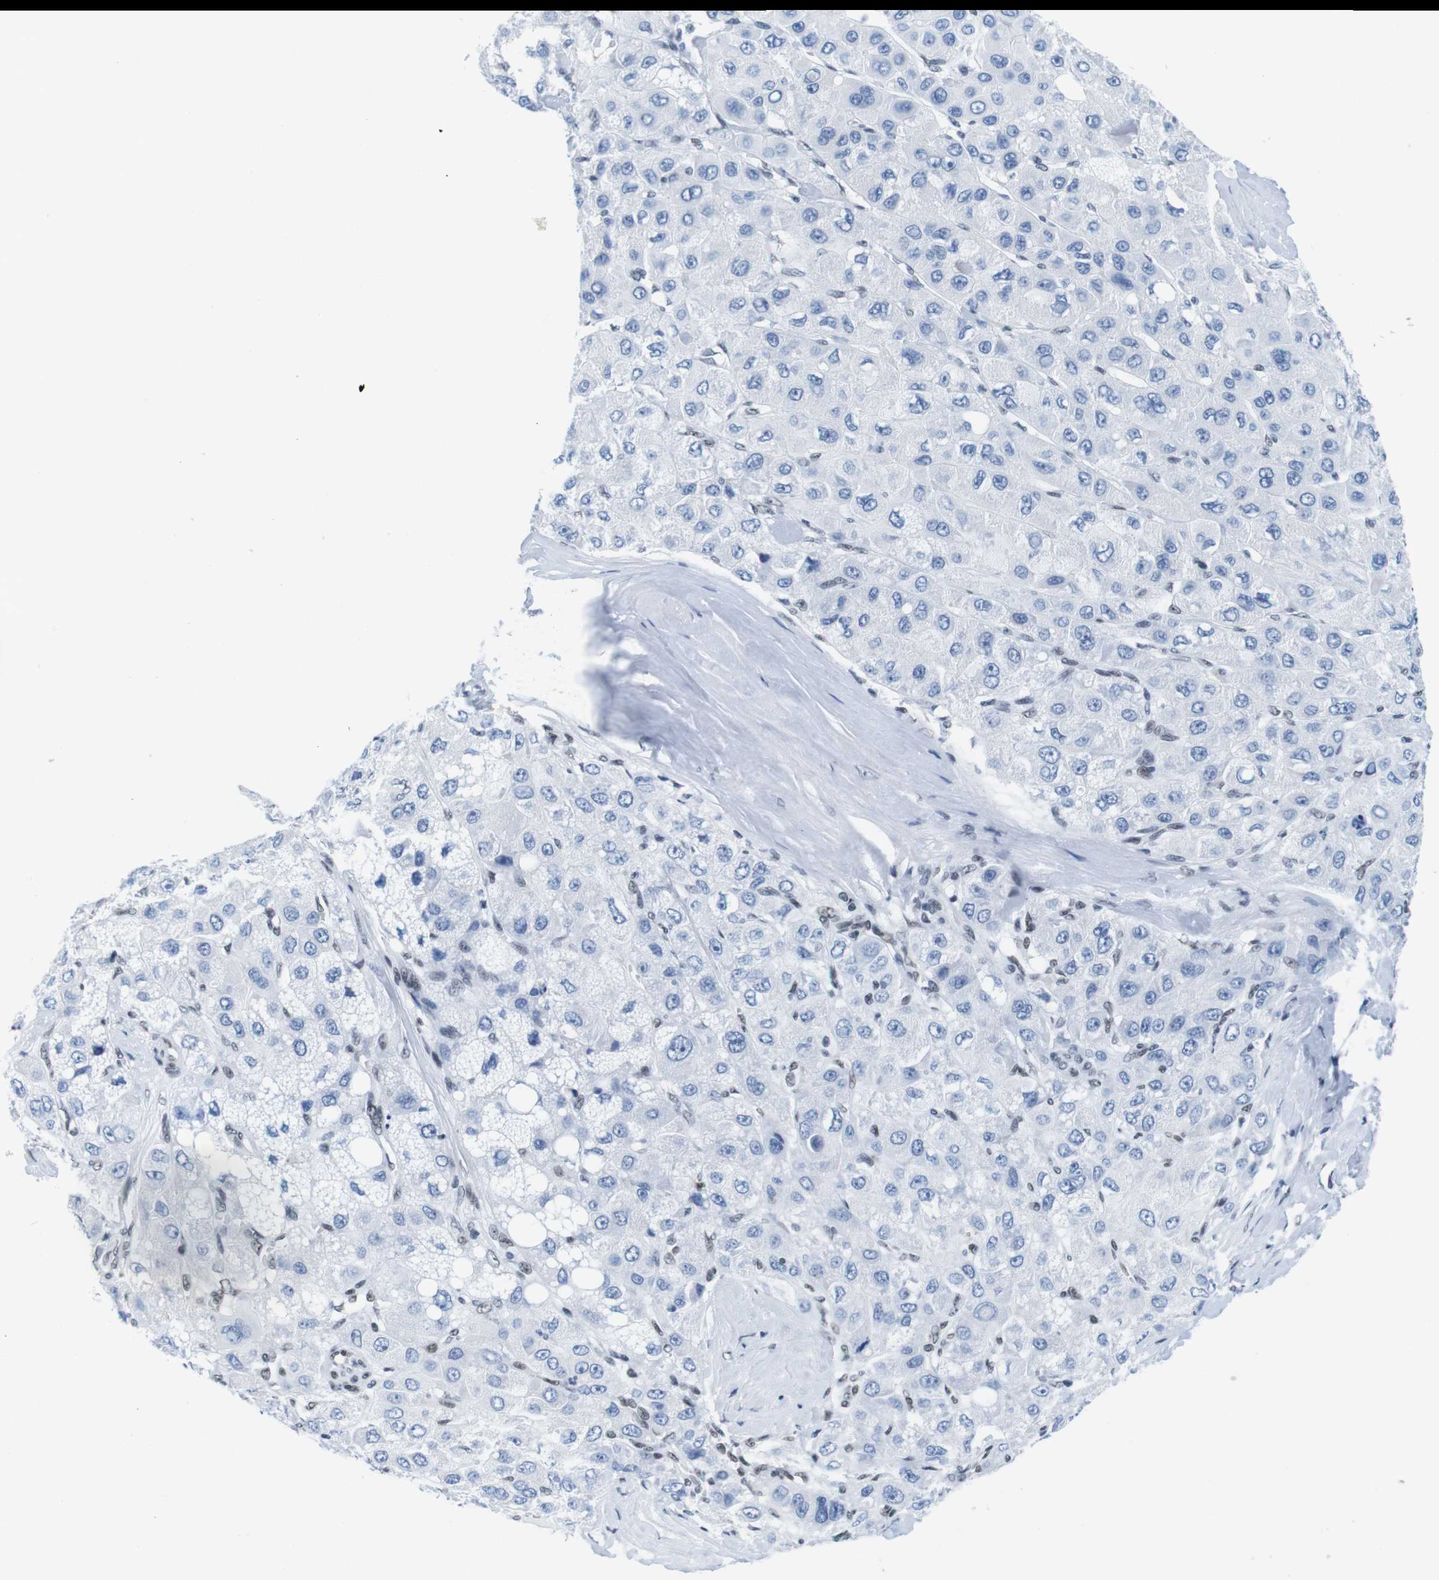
{"staining": {"intensity": "negative", "quantity": "none", "location": "none"}, "tissue": "liver cancer", "cell_type": "Tumor cells", "image_type": "cancer", "snomed": [{"axis": "morphology", "description": "Carcinoma, Hepatocellular, NOS"}, {"axis": "topography", "description": "Liver"}], "caption": "This is a image of IHC staining of hepatocellular carcinoma (liver), which shows no staining in tumor cells.", "gene": "IFI16", "patient": {"sex": "male", "age": 80}}